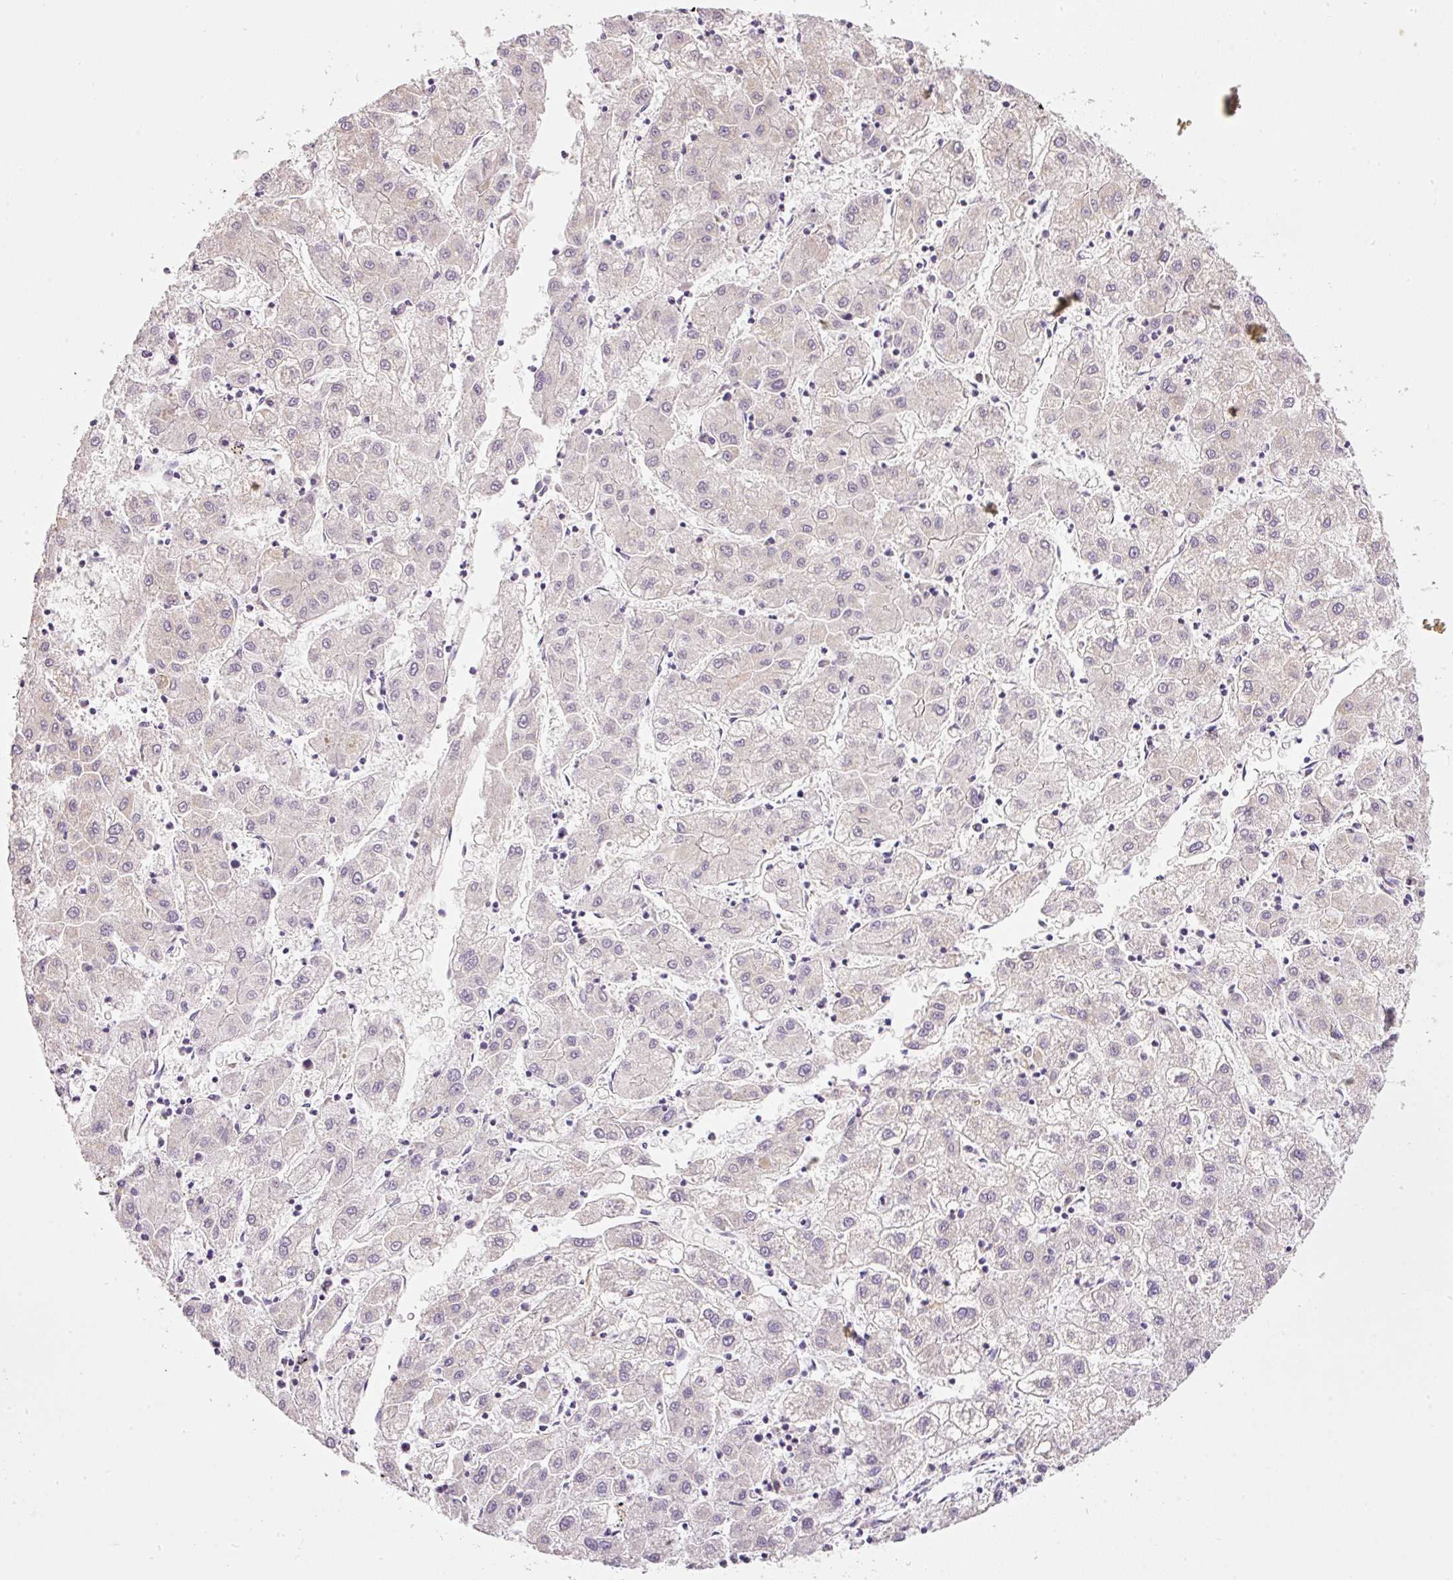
{"staining": {"intensity": "negative", "quantity": "none", "location": "none"}, "tissue": "liver cancer", "cell_type": "Tumor cells", "image_type": "cancer", "snomed": [{"axis": "morphology", "description": "Carcinoma, Hepatocellular, NOS"}, {"axis": "topography", "description": "Liver"}], "caption": "An immunohistochemistry (IHC) image of liver hepatocellular carcinoma is shown. There is no staining in tumor cells of liver hepatocellular carcinoma.", "gene": "KPNA5", "patient": {"sex": "male", "age": 72}}